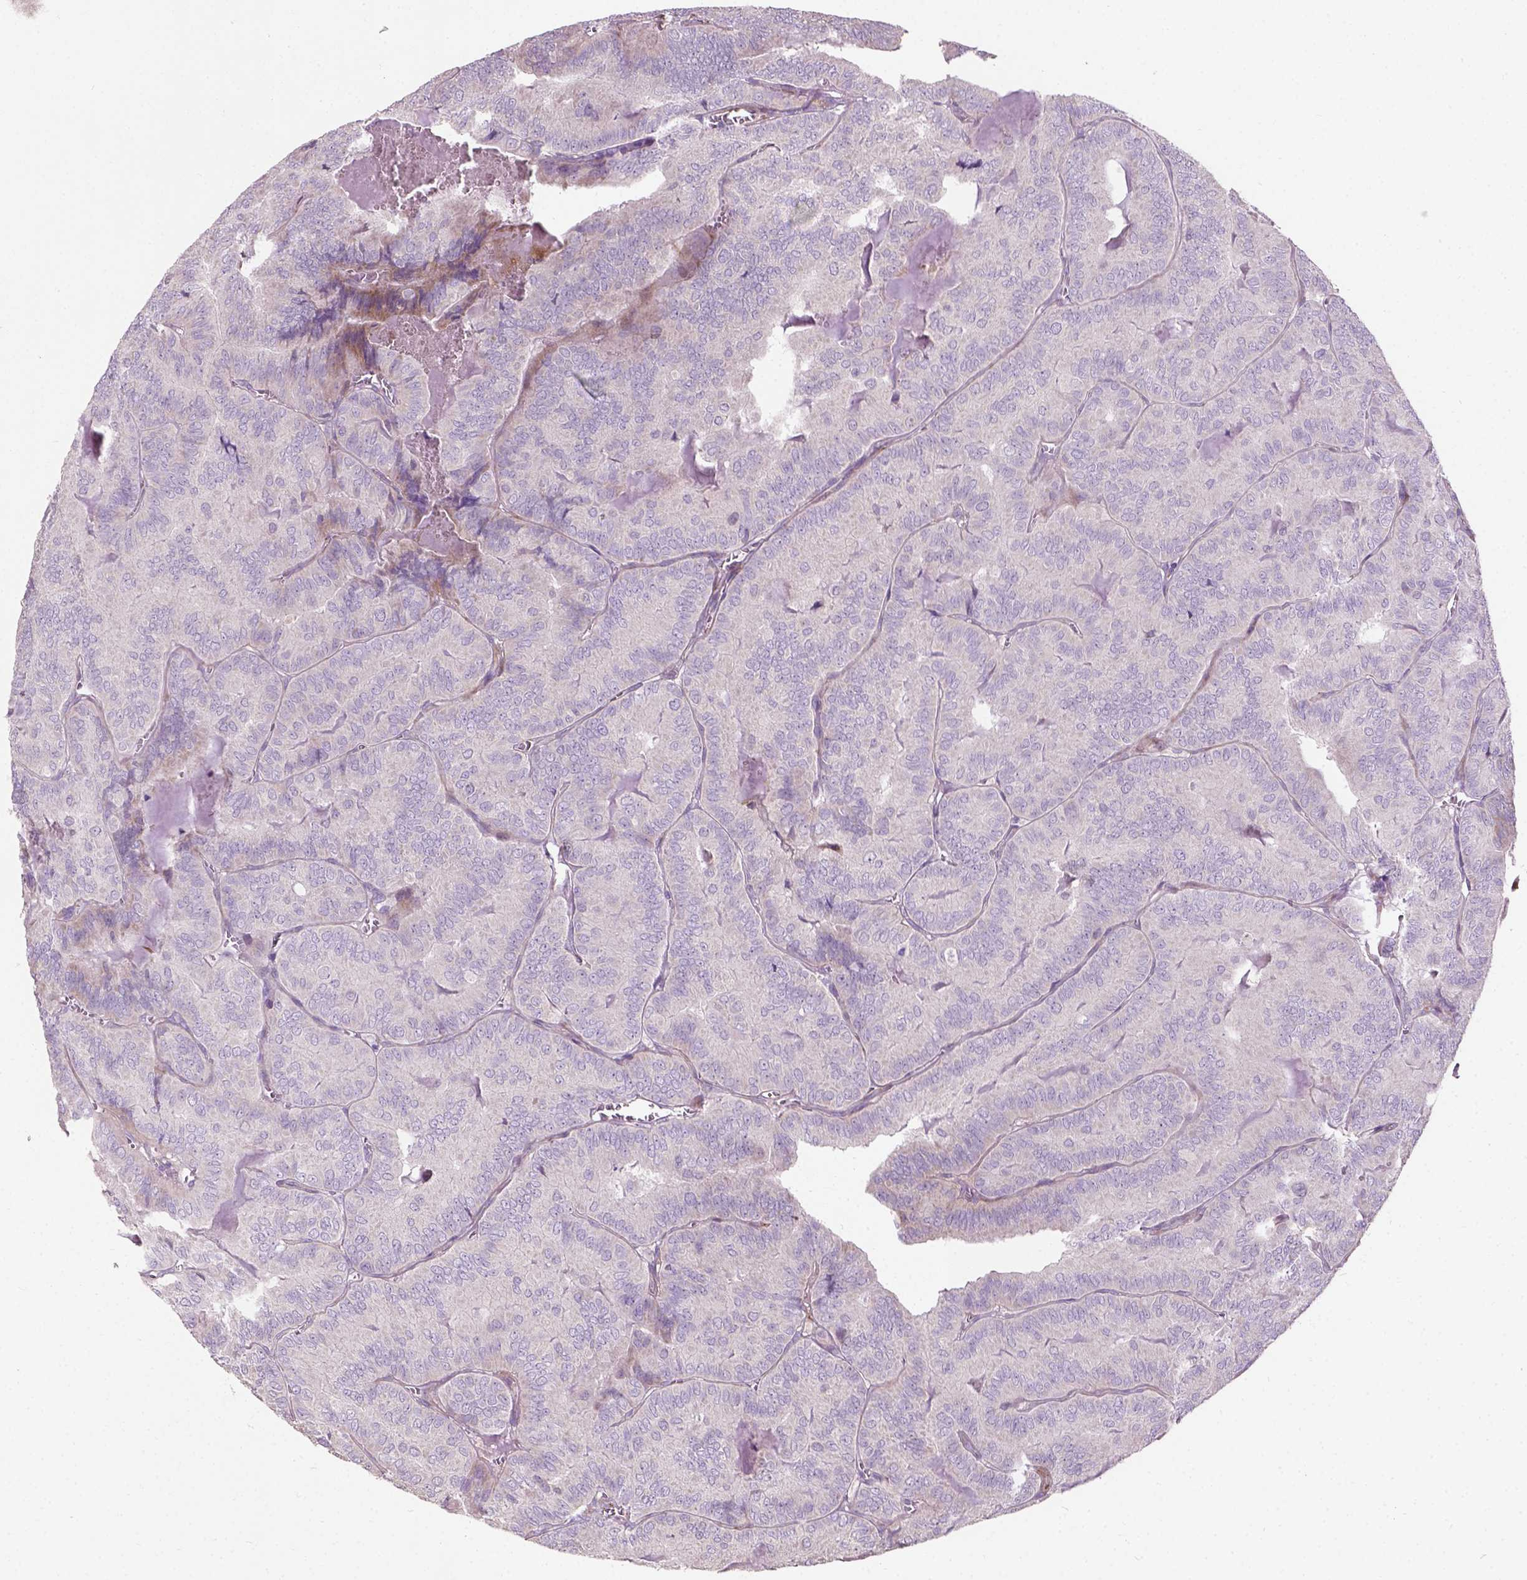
{"staining": {"intensity": "negative", "quantity": "none", "location": "none"}, "tissue": "thyroid cancer", "cell_type": "Tumor cells", "image_type": "cancer", "snomed": [{"axis": "morphology", "description": "Papillary adenocarcinoma, NOS"}, {"axis": "topography", "description": "Thyroid gland"}], "caption": "A photomicrograph of thyroid cancer stained for a protein shows no brown staining in tumor cells. The staining was performed using DAB (3,3'-diaminobenzidine) to visualize the protein expression in brown, while the nuclei were stained in blue with hematoxylin (Magnification: 20x).", "gene": "PKP3", "patient": {"sex": "female", "age": 75}}